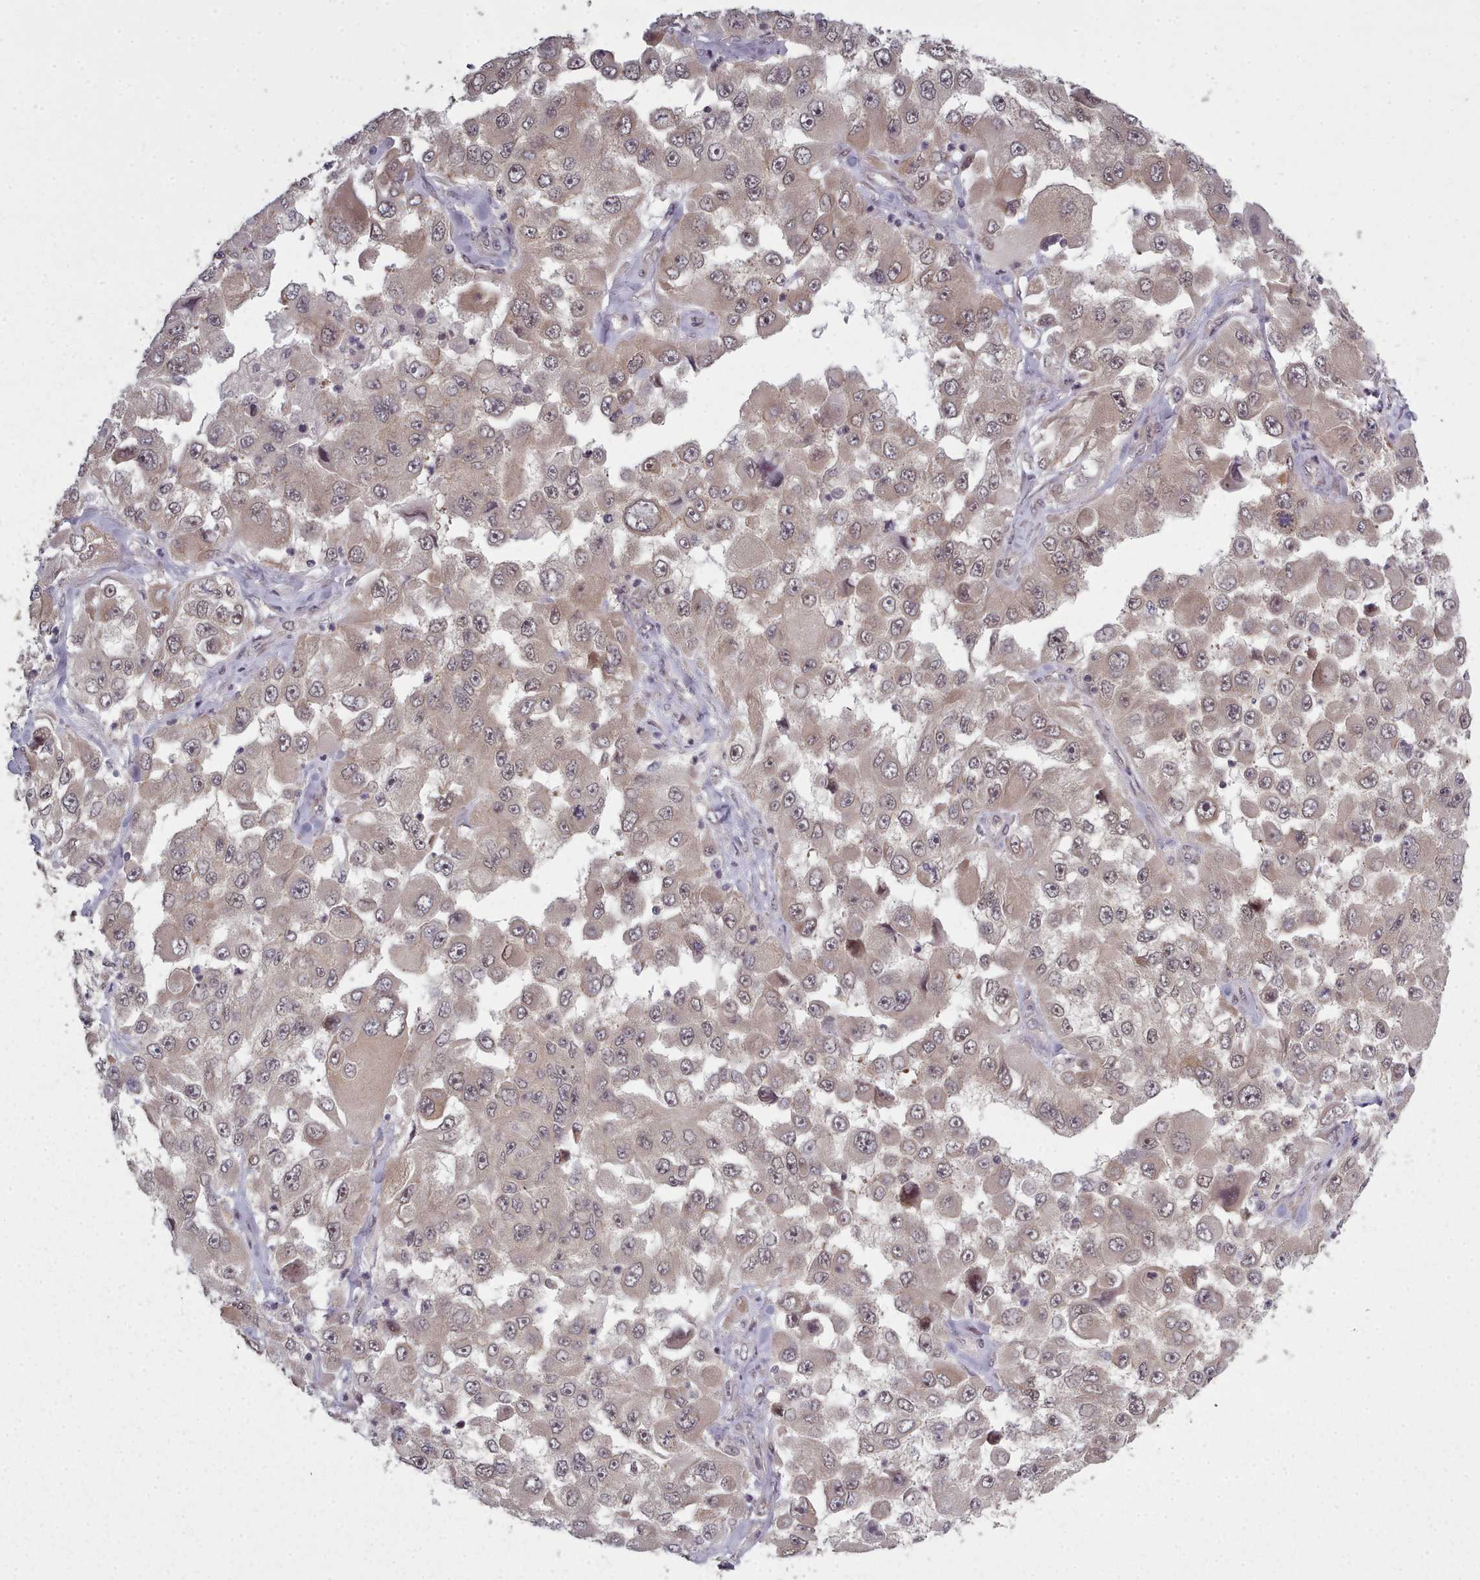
{"staining": {"intensity": "weak", "quantity": ">75%", "location": "cytoplasmic/membranous,nuclear"}, "tissue": "melanoma", "cell_type": "Tumor cells", "image_type": "cancer", "snomed": [{"axis": "morphology", "description": "Malignant melanoma, Metastatic site"}, {"axis": "topography", "description": "Lymph node"}], "caption": "Immunohistochemical staining of melanoma exhibits low levels of weak cytoplasmic/membranous and nuclear expression in approximately >75% of tumor cells. Nuclei are stained in blue.", "gene": "DHX8", "patient": {"sex": "male", "age": 62}}